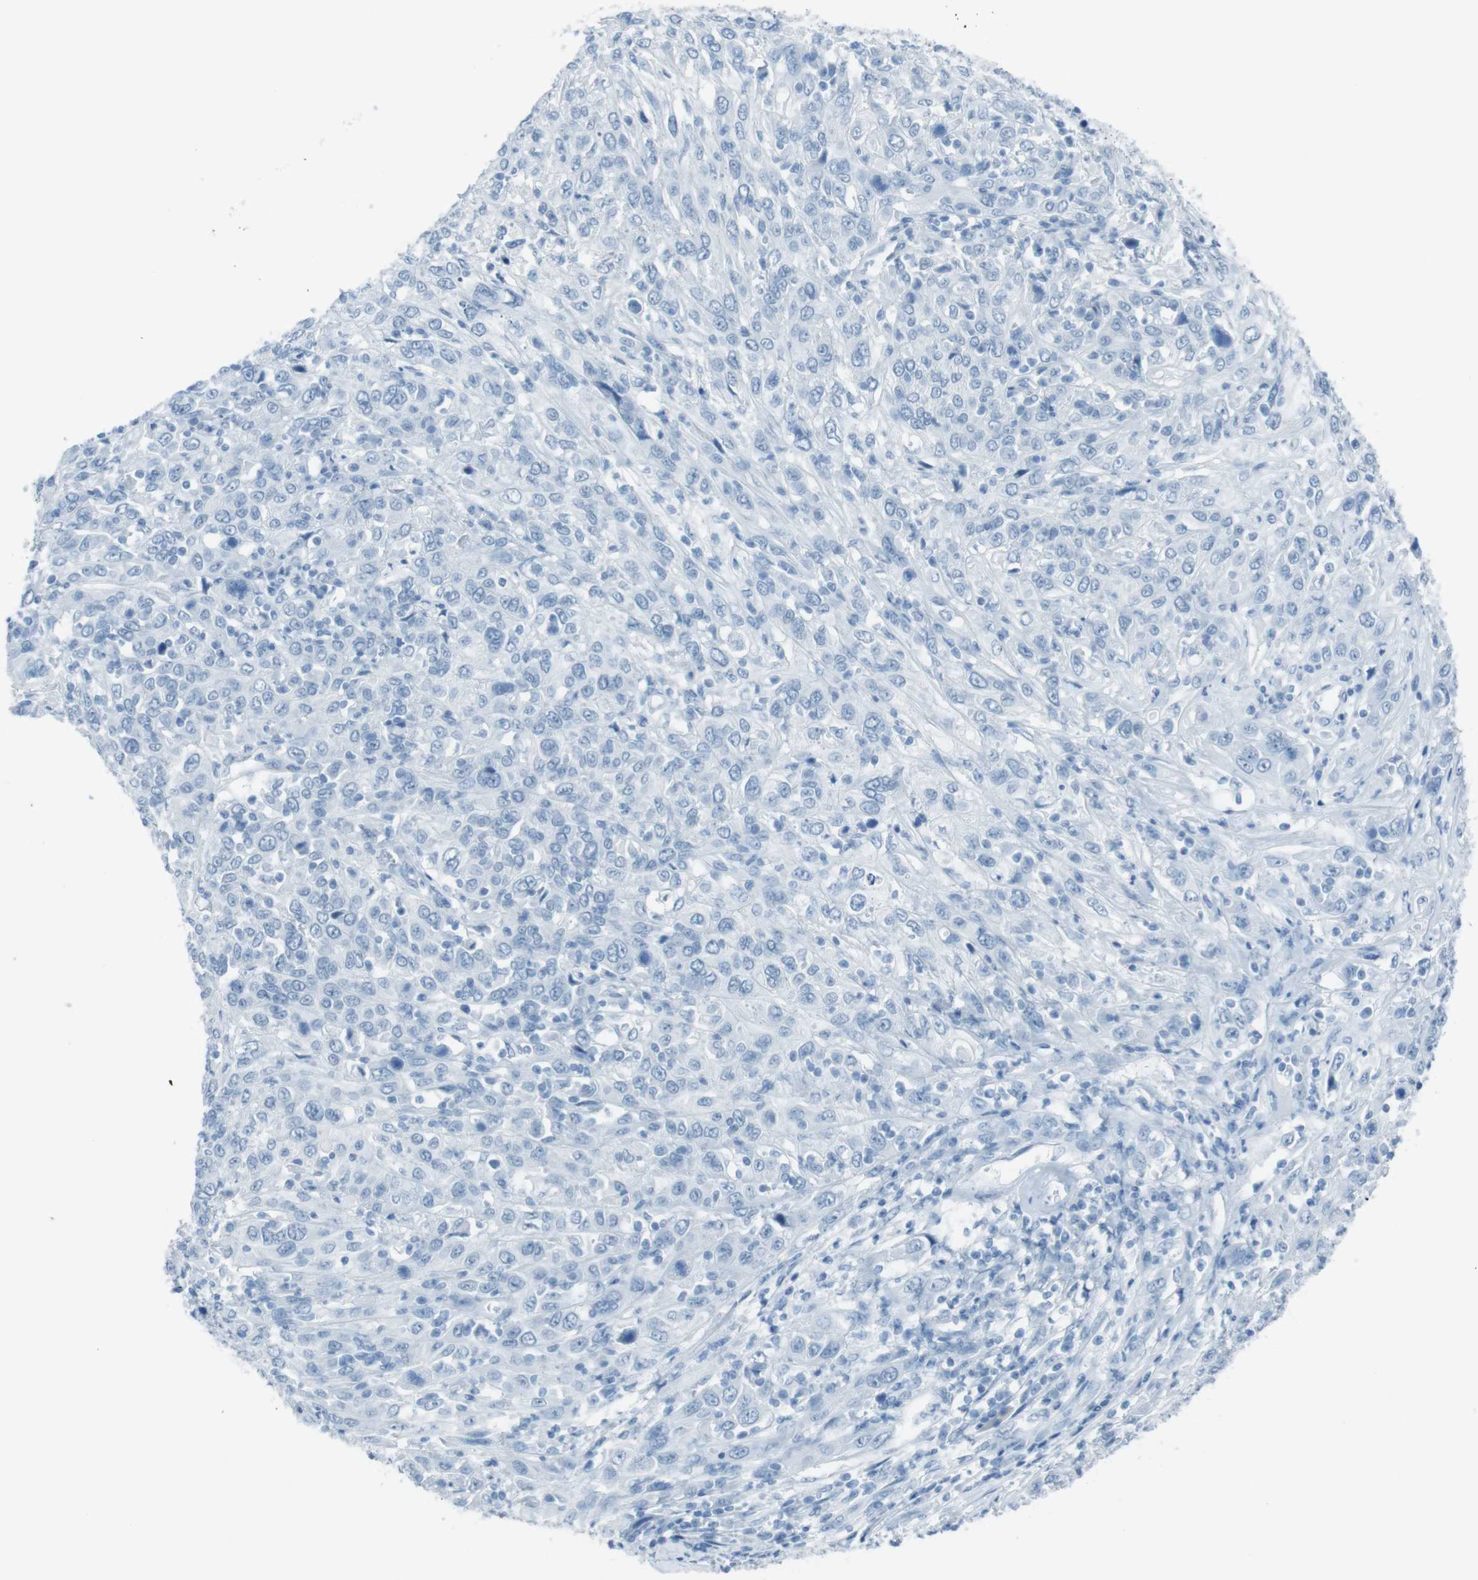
{"staining": {"intensity": "negative", "quantity": "none", "location": "none"}, "tissue": "cervical cancer", "cell_type": "Tumor cells", "image_type": "cancer", "snomed": [{"axis": "morphology", "description": "Squamous cell carcinoma, NOS"}, {"axis": "topography", "description": "Cervix"}], "caption": "Micrograph shows no significant protein positivity in tumor cells of cervical cancer.", "gene": "TMEM207", "patient": {"sex": "female", "age": 46}}